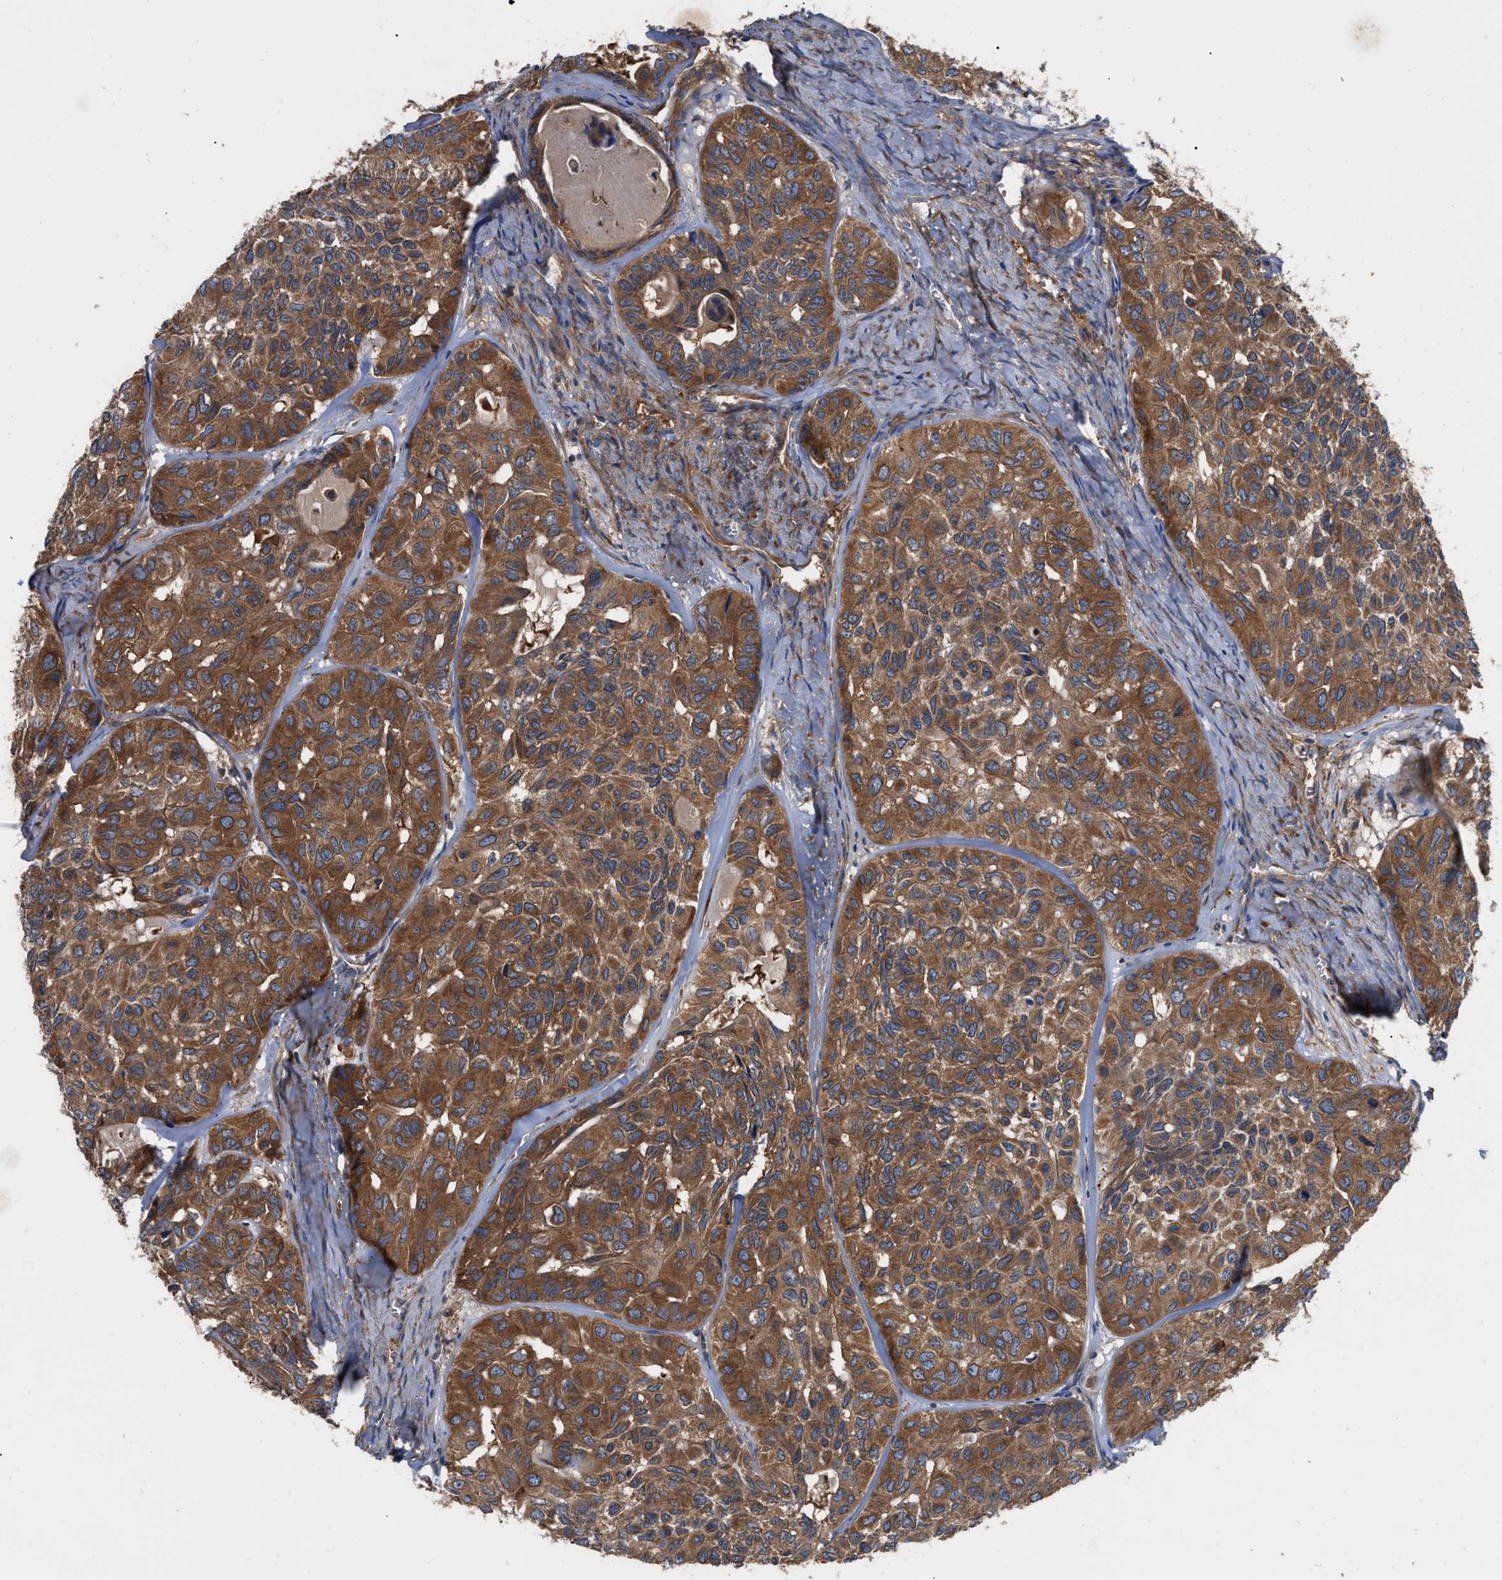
{"staining": {"intensity": "strong", "quantity": ">75%", "location": "cytoplasmic/membranous"}, "tissue": "head and neck cancer", "cell_type": "Tumor cells", "image_type": "cancer", "snomed": [{"axis": "morphology", "description": "Adenocarcinoma, NOS"}, {"axis": "topography", "description": "Salivary gland, NOS"}, {"axis": "topography", "description": "Head-Neck"}], "caption": "High-power microscopy captured an immunohistochemistry (IHC) photomicrograph of adenocarcinoma (head and neck), revealing strong cytoplasmic/membranous staining in approximately >75% of tumor cells.", "gene": "RABEP1", "patient": {"sex": "female", "age": 76}}